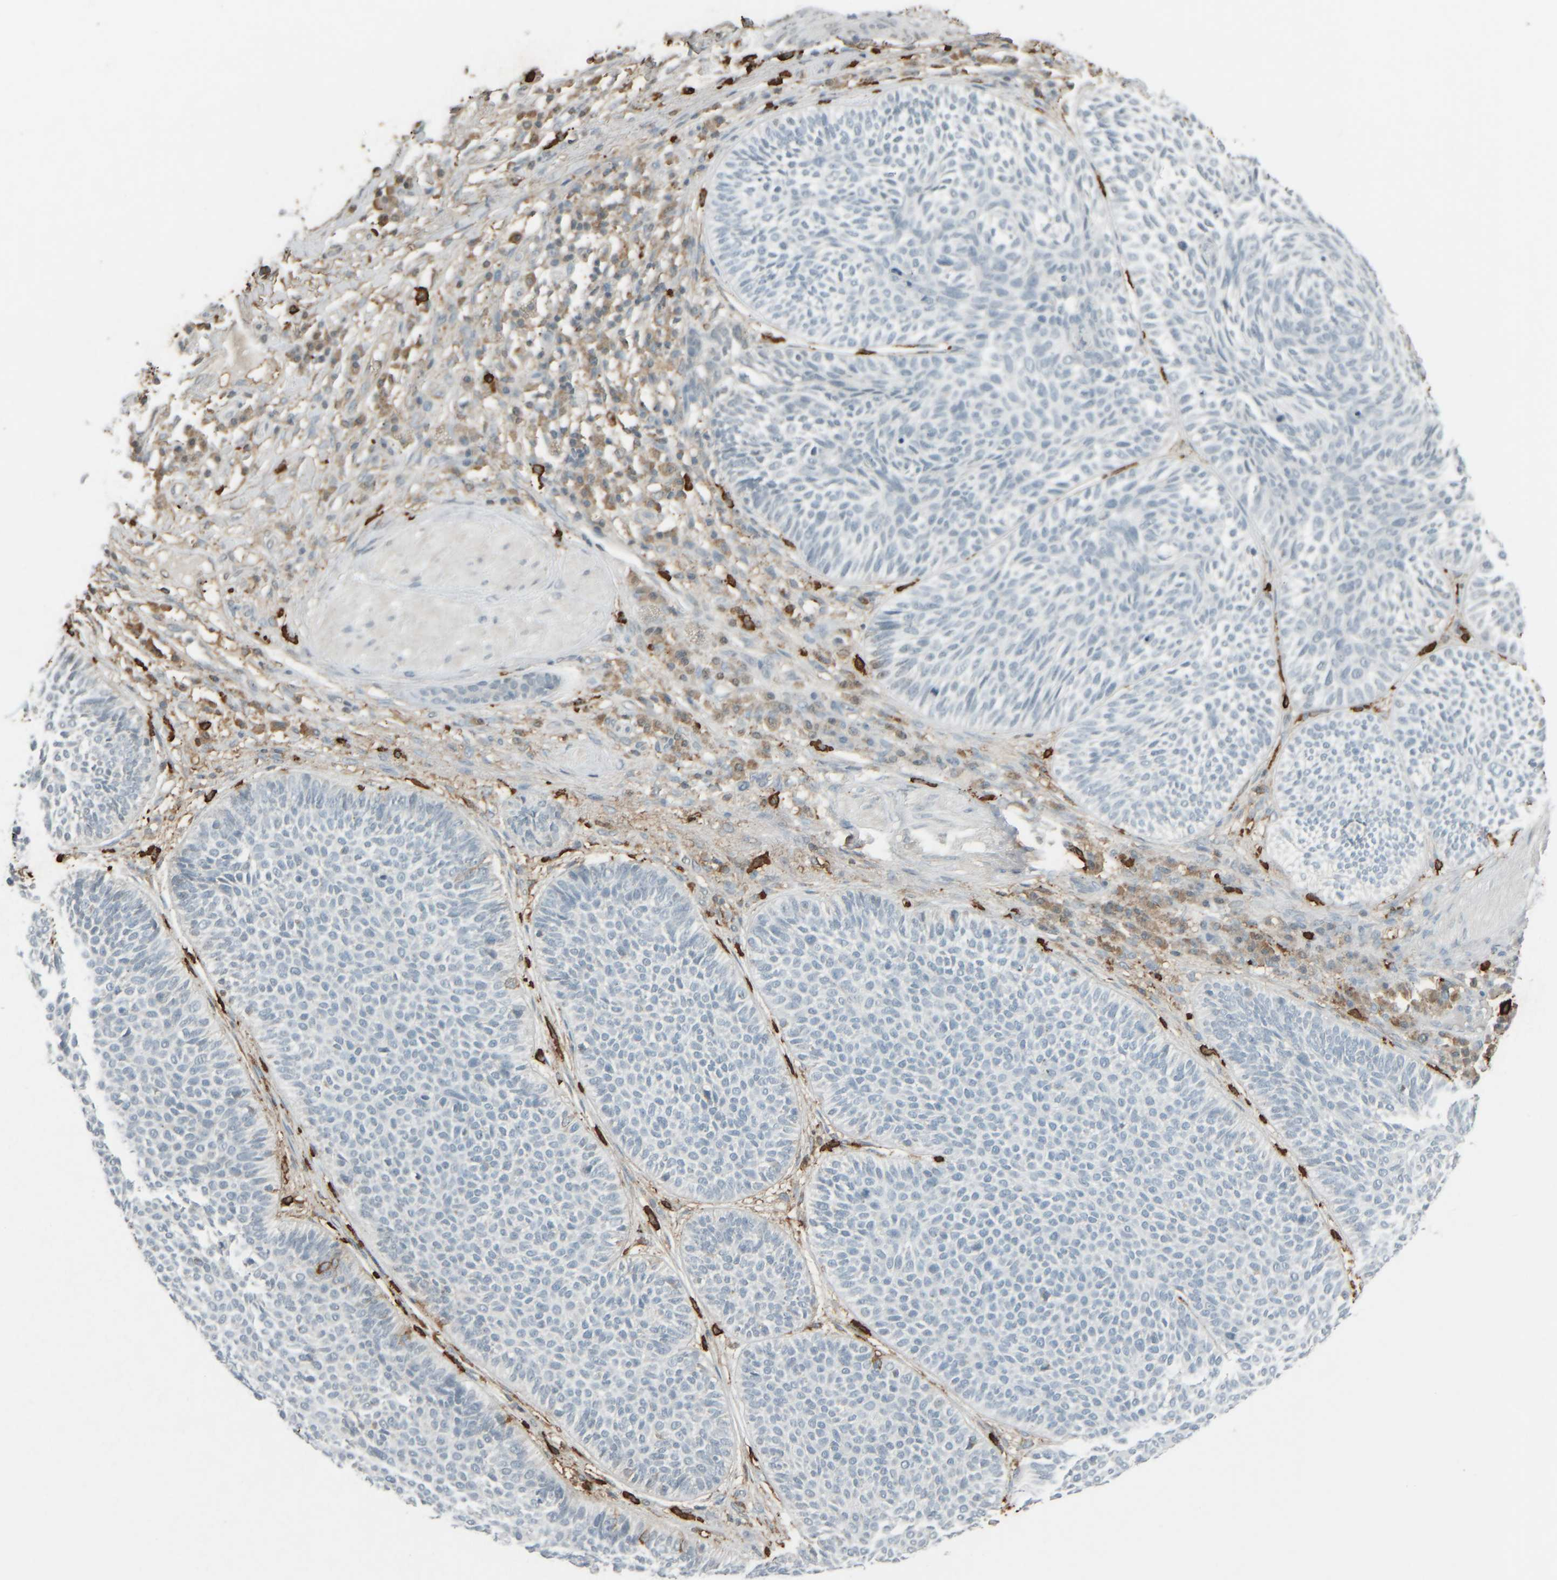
{"staining": {"intensity": "negative", "quantity": "none", "location": "none"}, "tissue": "skin cancer", "cell_type": "Tumor cells", "image_type": "cancer", "snomed": [{"axis": "morphology", "description": "Normal tissue, NOS"}, {"axis": "morphology", "description": "Basal cell carcinoma"}, {"axis": "topography", "description": "Skin"}], "caption": "Immunohistochemistry (IHC) photomicrograph of human basal cell carcinoma (skin) stained for a protein (brown), which exhibits no expression in tumor cells.", "gene": "TPSAB1", "patient": {"sex": "male", "age": 52}}